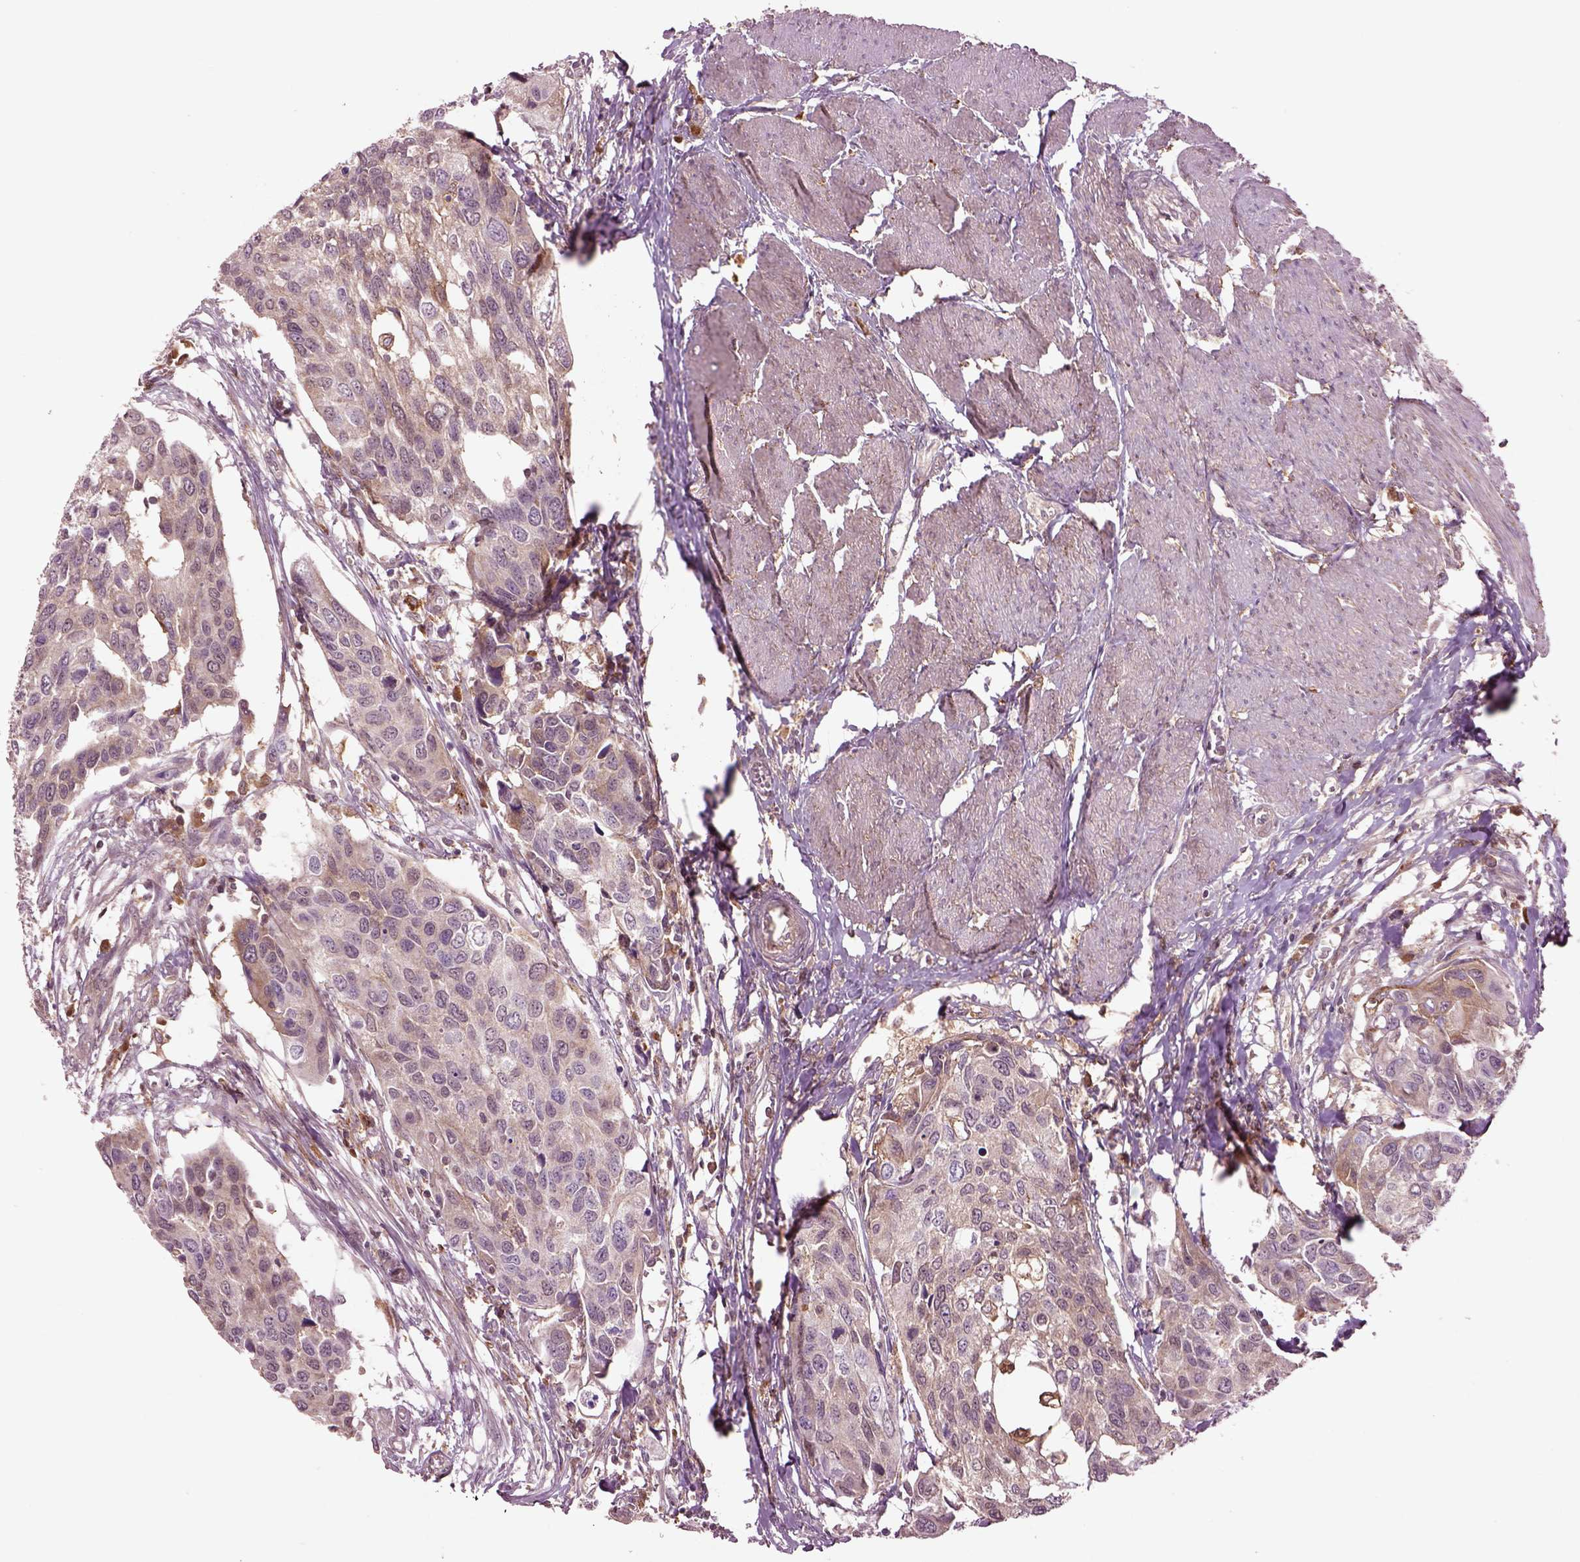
{"staining": {"intensity": "weak", "quantity": ">75%", "location": "cytoplasmic/membranous"}, "tissue": "urothelial cancer", "cell_type": "Tumor cells", "image_type": "cancer", "snomed": [{"axis": "morphology", "description": "Urothelial carcinoma, High grade"}, {"axis": "topography", "description": "Urinary bladder"}], "caption": "A low amount of weak cytoplasmic/membranous positivity is seen in about >75% of tumor cells in urothelial cancer tissue.", "gene": "MDP1", "patient": {"sex": "male", "age": 60}}